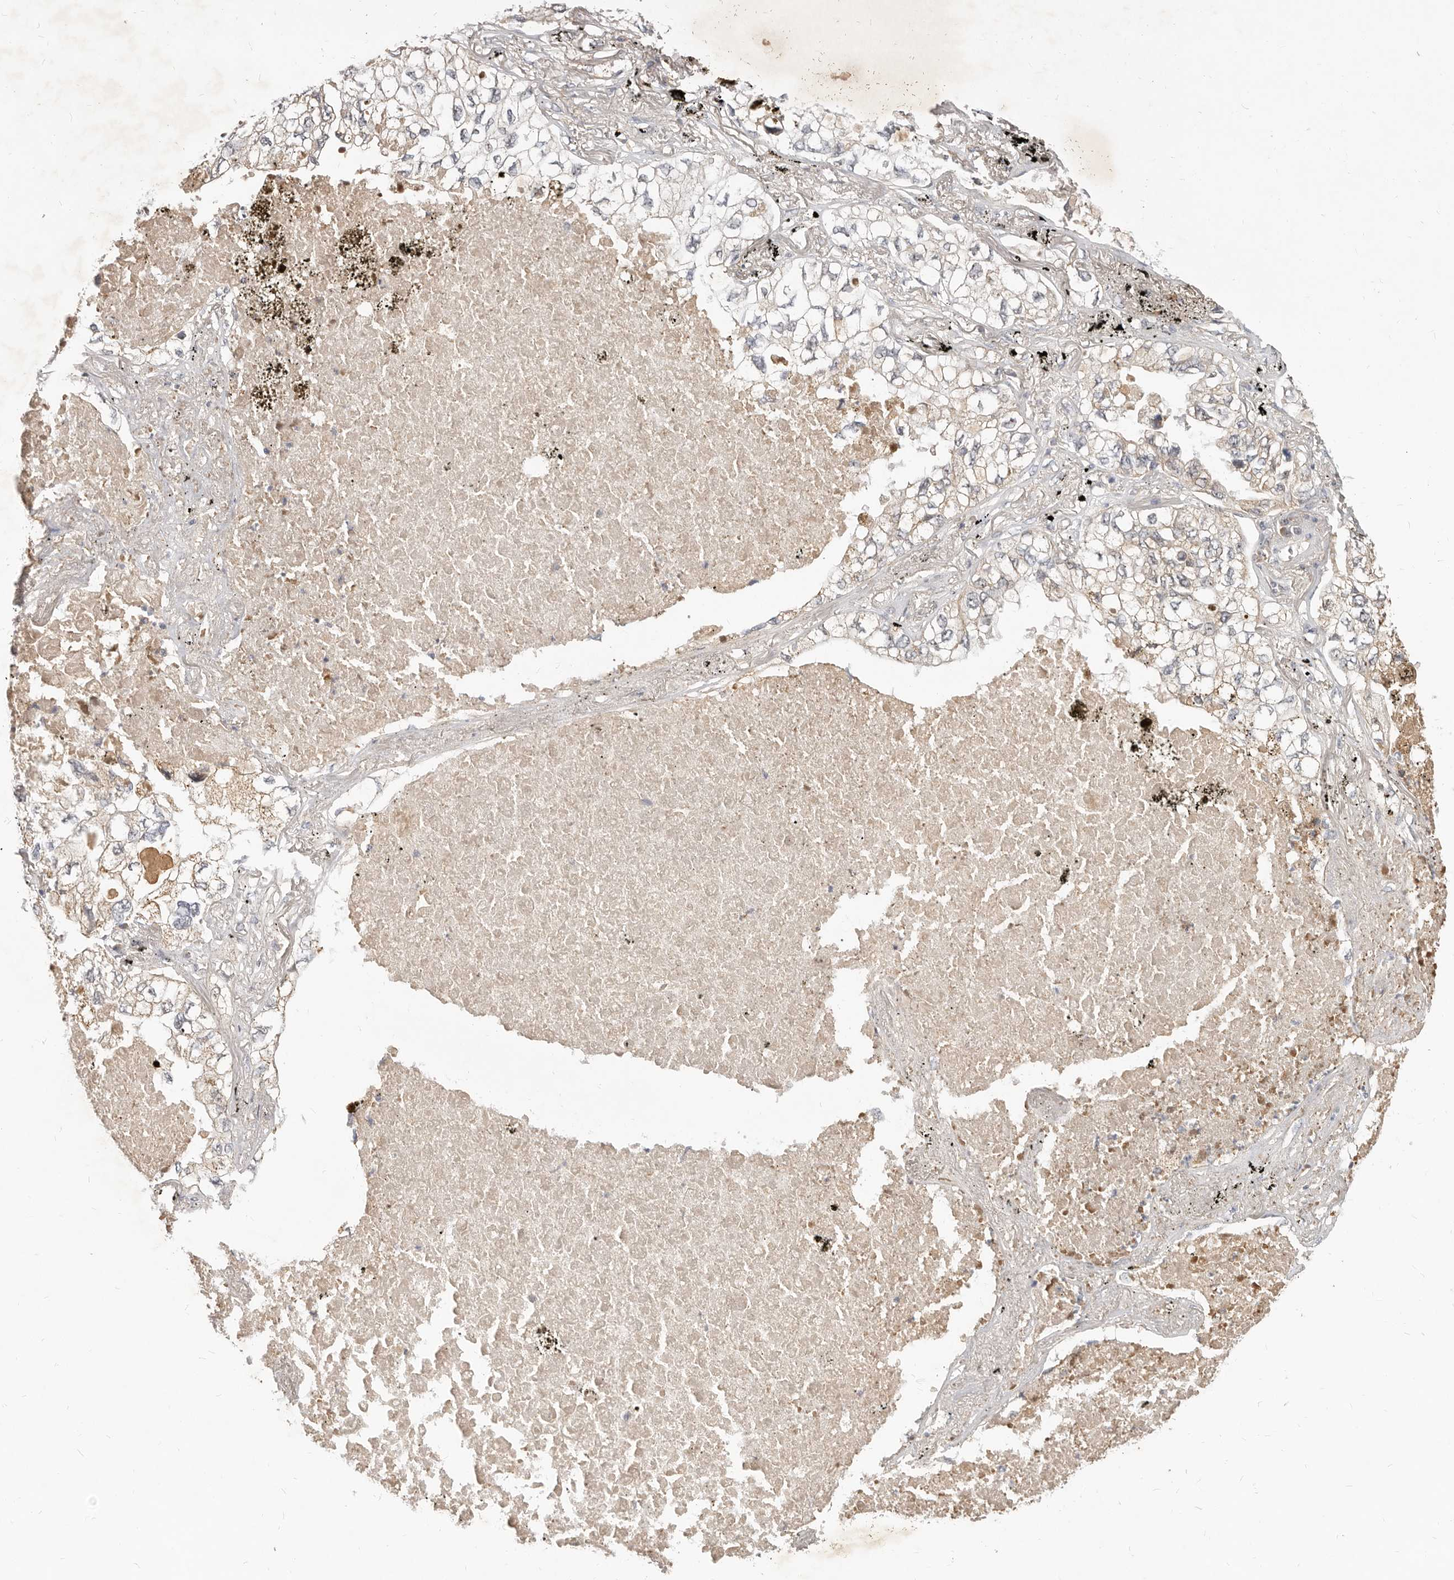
{"staining": {"intensity": "weak", "quantity": "25%-75%", "location": "cytoplasmic/membranous"}, "tissue": "lung cancer", "cell_type": "Tumor cells", "image_type": "cancer", "snomed": [{"axis": "morphology", "description": "Adenocarcinoma, NOS"}, {"axis": "topography", "description": "Lung"}], "caption": "Lung cancer (adenocarcinoma) tissue demonstrates weak cytoplasmic/membranous positivity in approximately 25%-75% of tumor cells (Stains: DAB (3,3'-diaminobenzidine) in brown, nuclei in blue, Microscopy: brightfield microscopy at high magnification).", "gene": "MICALL2", "patient": {"sex": "male", "age": 65}}